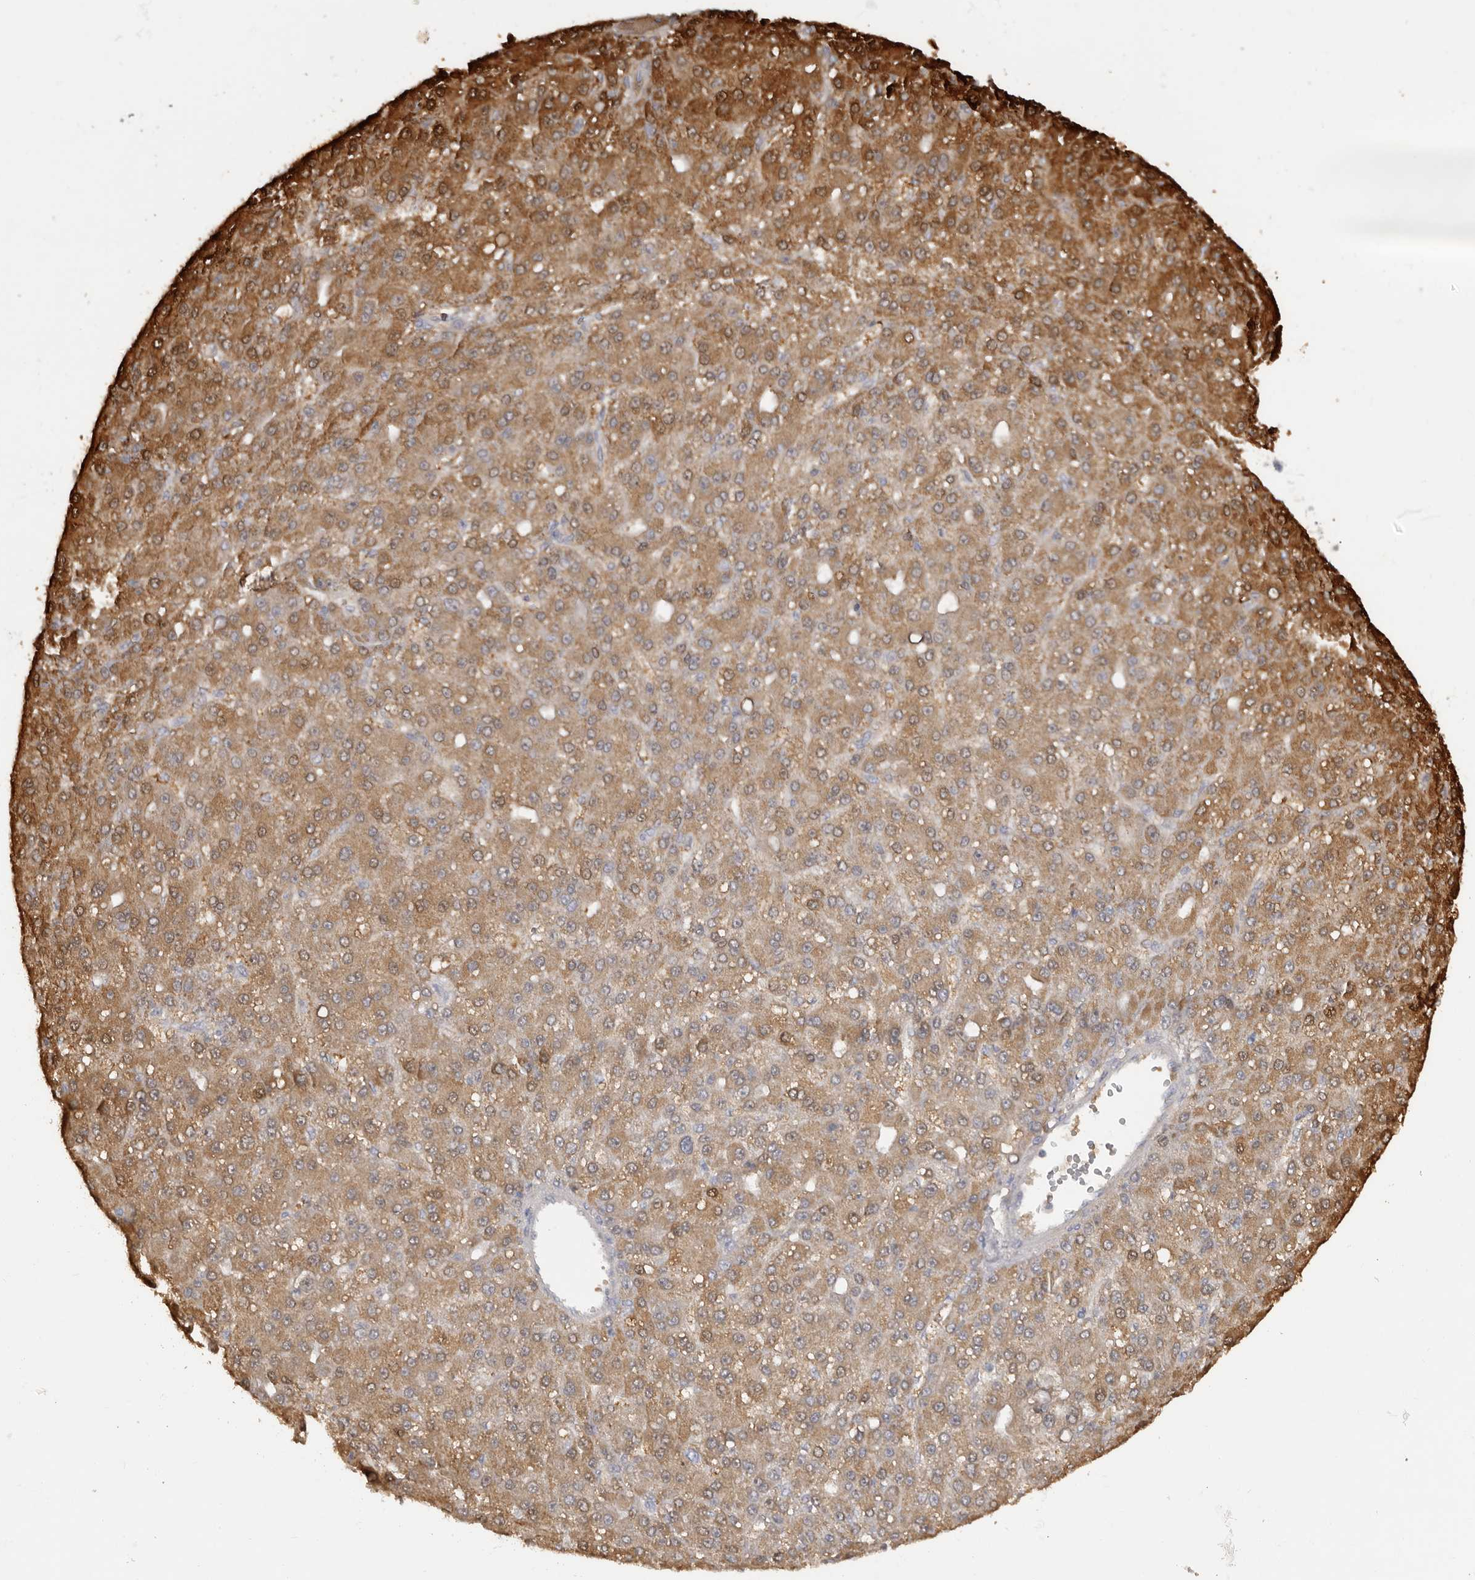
{"staining": {"intensity": "moderate", "quantity": ">75%", "location": "cytoplasmic/membranous"}, "tissue": "liver cancer", "cell_type": "Tumor cells", "image_type": "cancer", "snomed": [{"axis": "morphology", "description": "Carcinoma, Hepatocellular, NOS"}, {"axis": "topography", "description": "Liver"}], "caption": "Moderate cytoplasmic/membranous expression for a protein is present in about >75% of tumor cells of liver hepatocellular carcinoma using immunohistochemistry.", "gene": "TNR", "patient": {"sex": "male", "age": 67}}